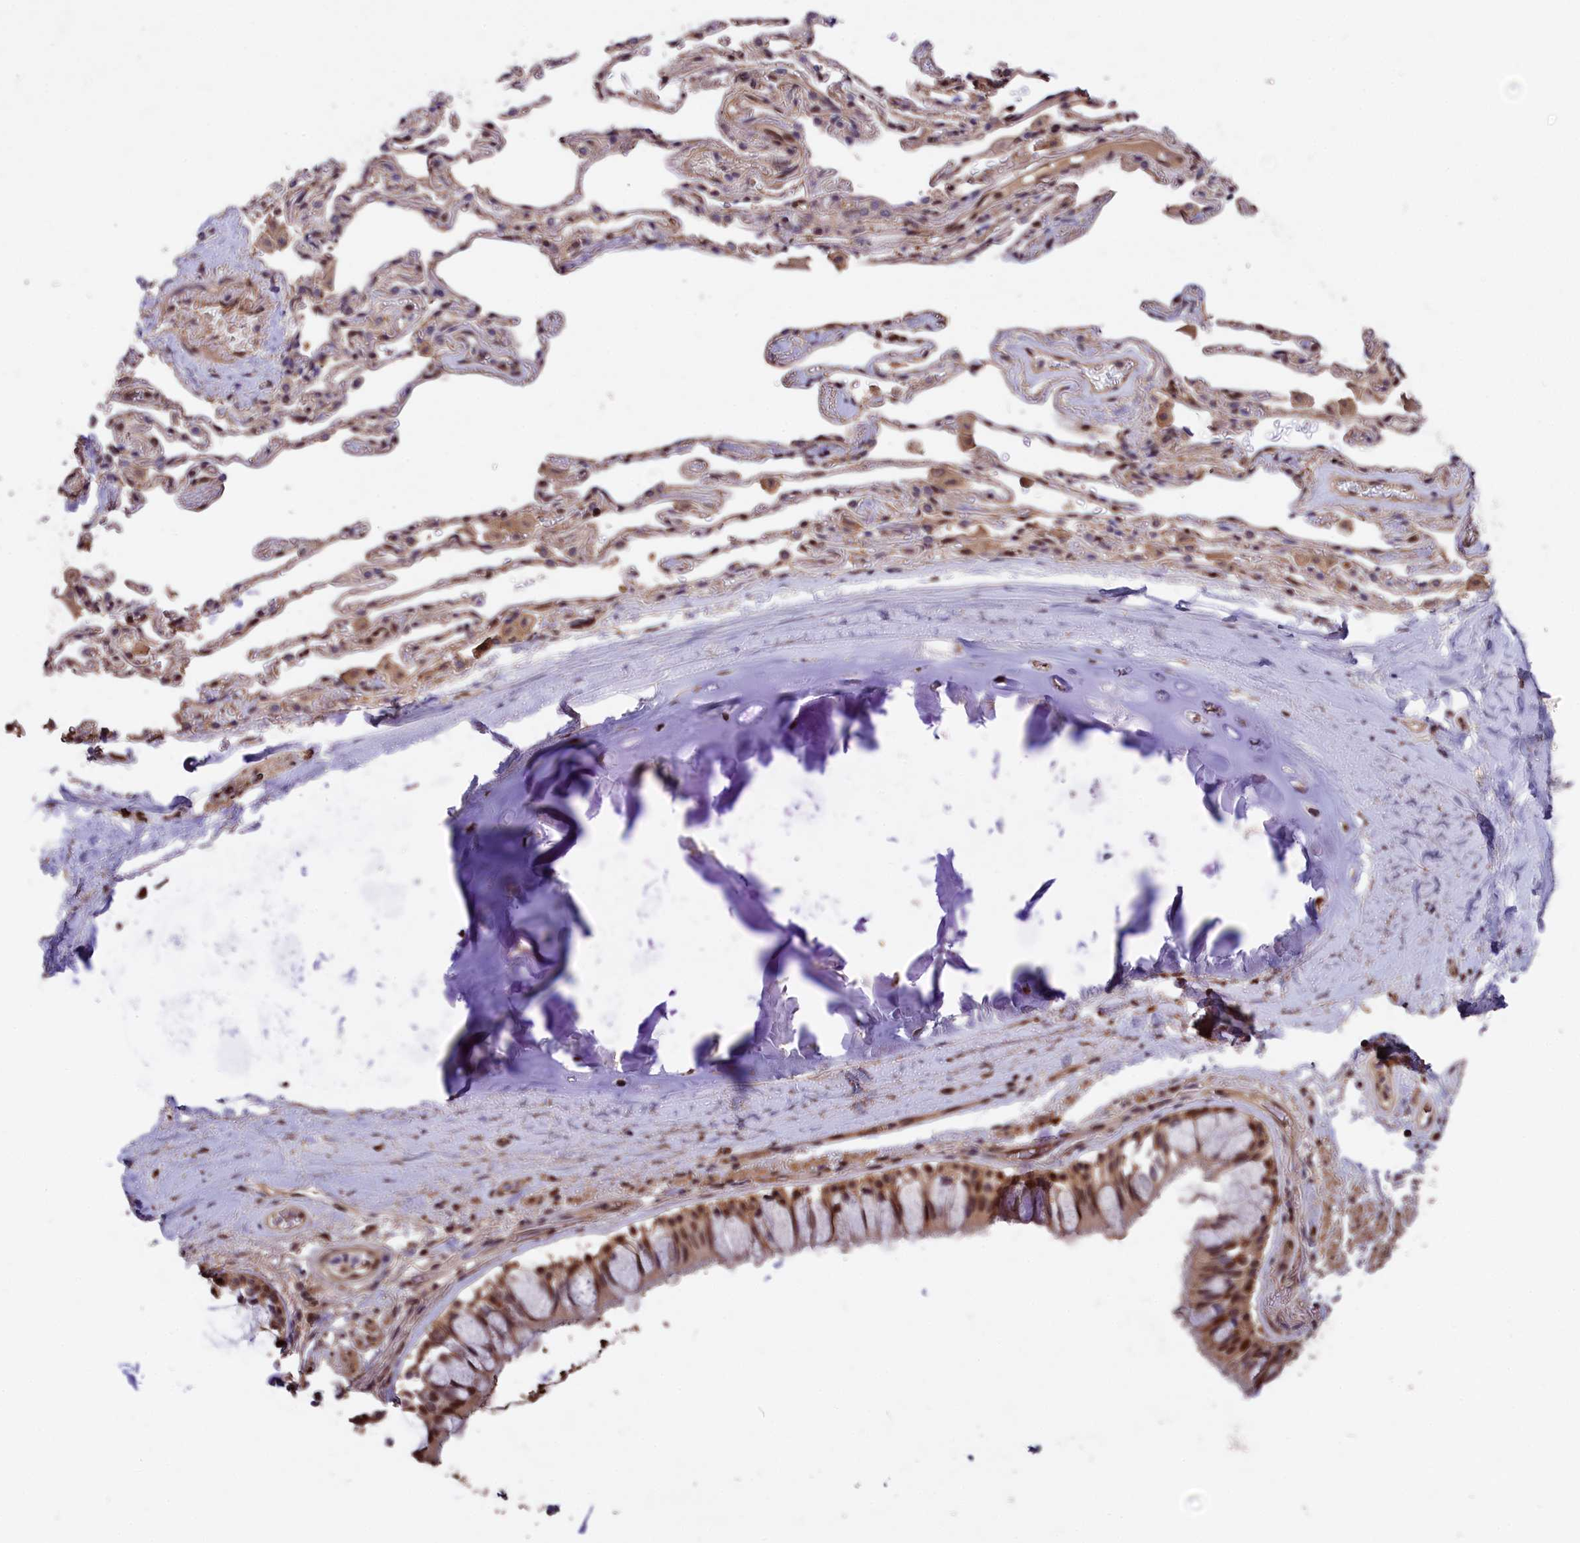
{"staining": {"intensity": "moderate", "quantity": ">75%", "location": "cytoplasmic/membranous,nuclear"}, "tissue": "bronchus", "cell_type": "Respiratory epithelial cells", "image_type": "normal", "snomed": [{"axis": "morphology", "description": "Normal tissue, NOS"}, {"axis": "topography", "description": "Cartilage tissue"}], "caption": "High-power microscopy captured an IHC image of unremarkable bronchus, revealing moderate cytoplasmic/membranous,nuclear staining in approximately >75% of respiratory epithelial cells.", "gene": "ADRM1", "patient": {"sex": "male", "age": 63}}